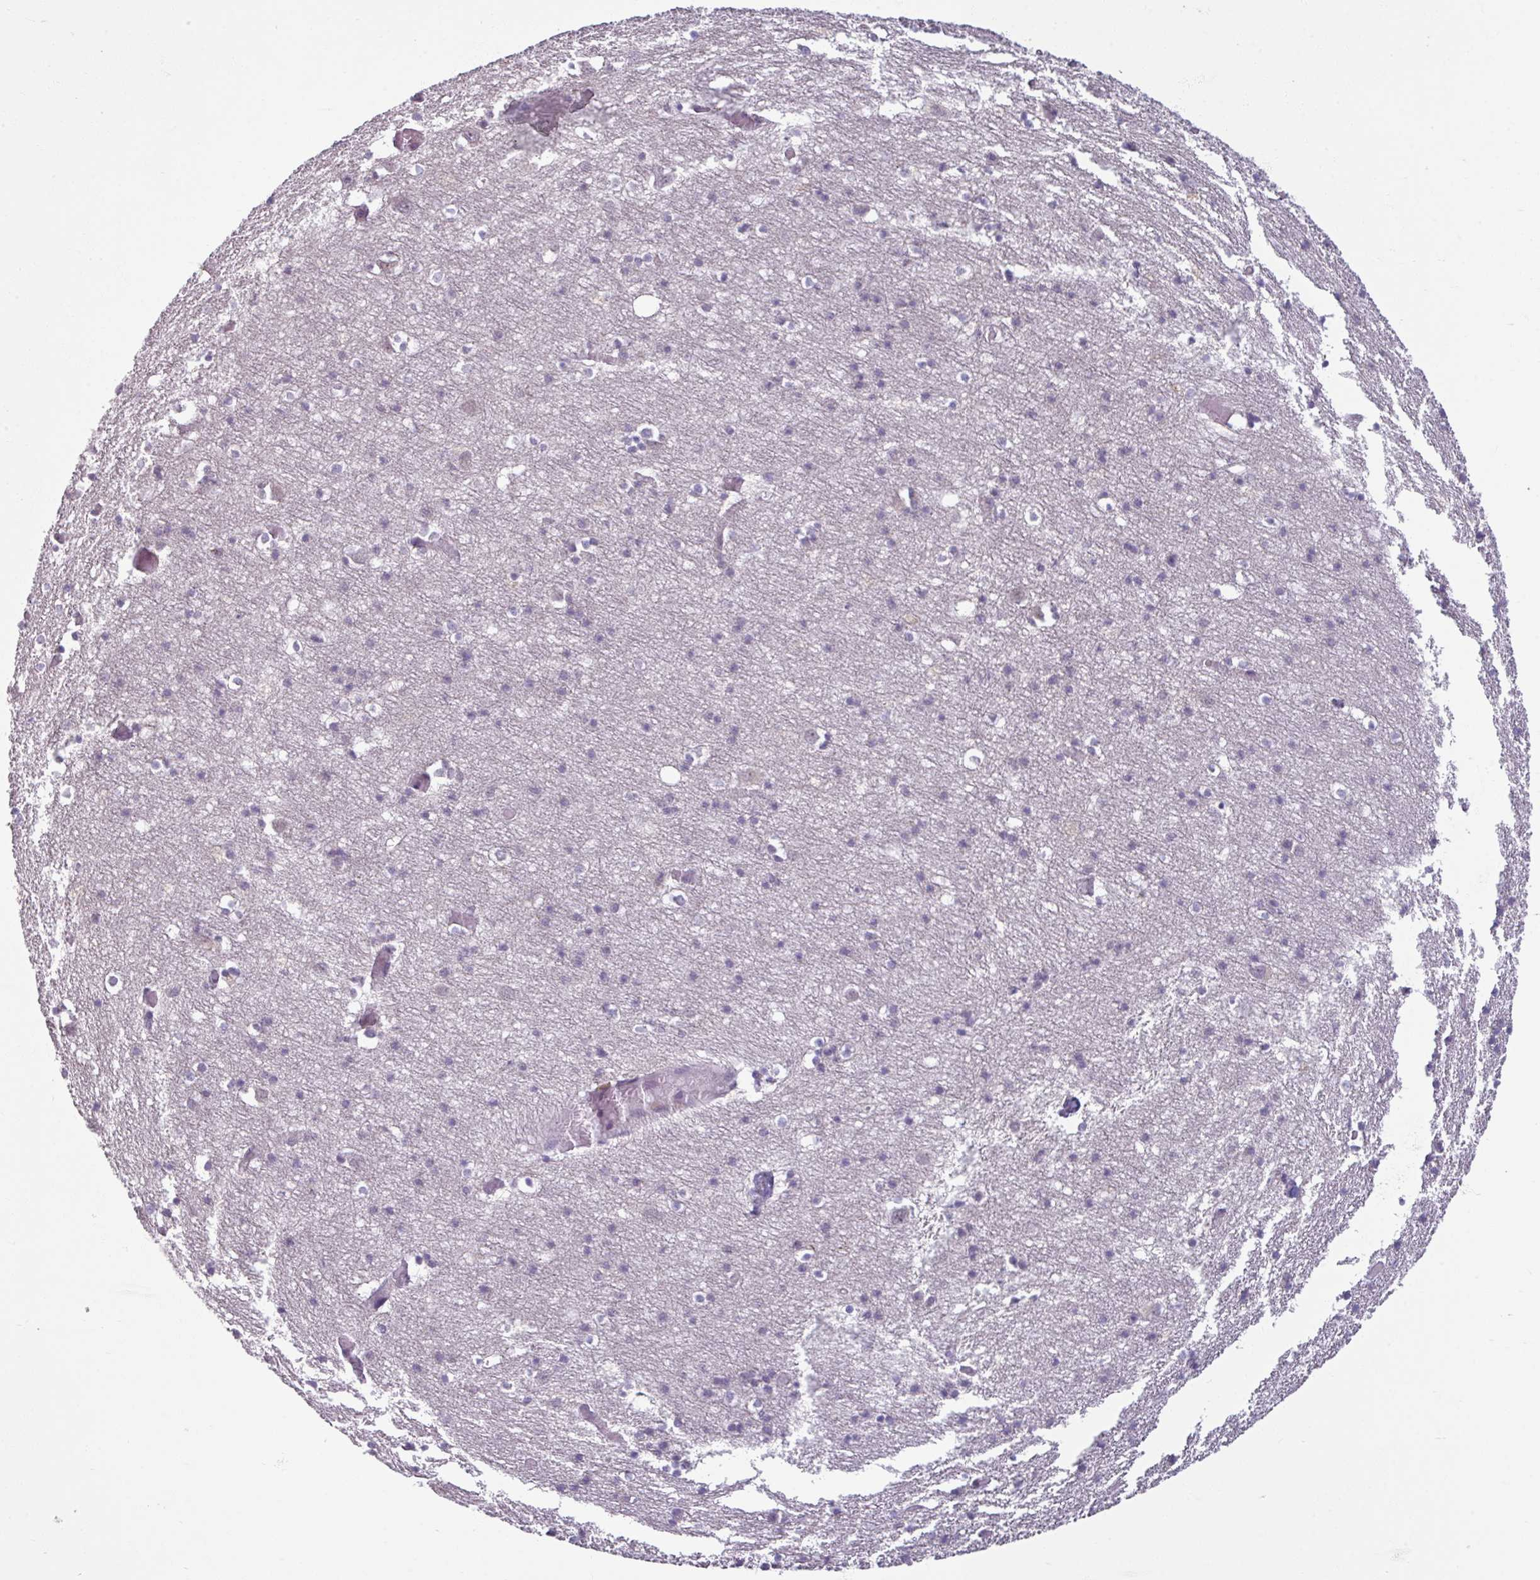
{"staining": {"intensity": "weak", "quantity": "25%-75%", "location": "nuclear"}, "tissue": "cerebral cortex", "cell_type": "Endothelial cells", "image_type": "normal", "snomed": [{"axis": "morphology", "description": "Normal tissue, NOS"}, {"axis": "topography", "description": "Cerebral cortex"}], "caption": "Cerebral cortex stained for a protein displays weak nuclear positivity in endothelial cells.", "gene": "UVSSA", "patient": {"sex": "male", "age": 70}}